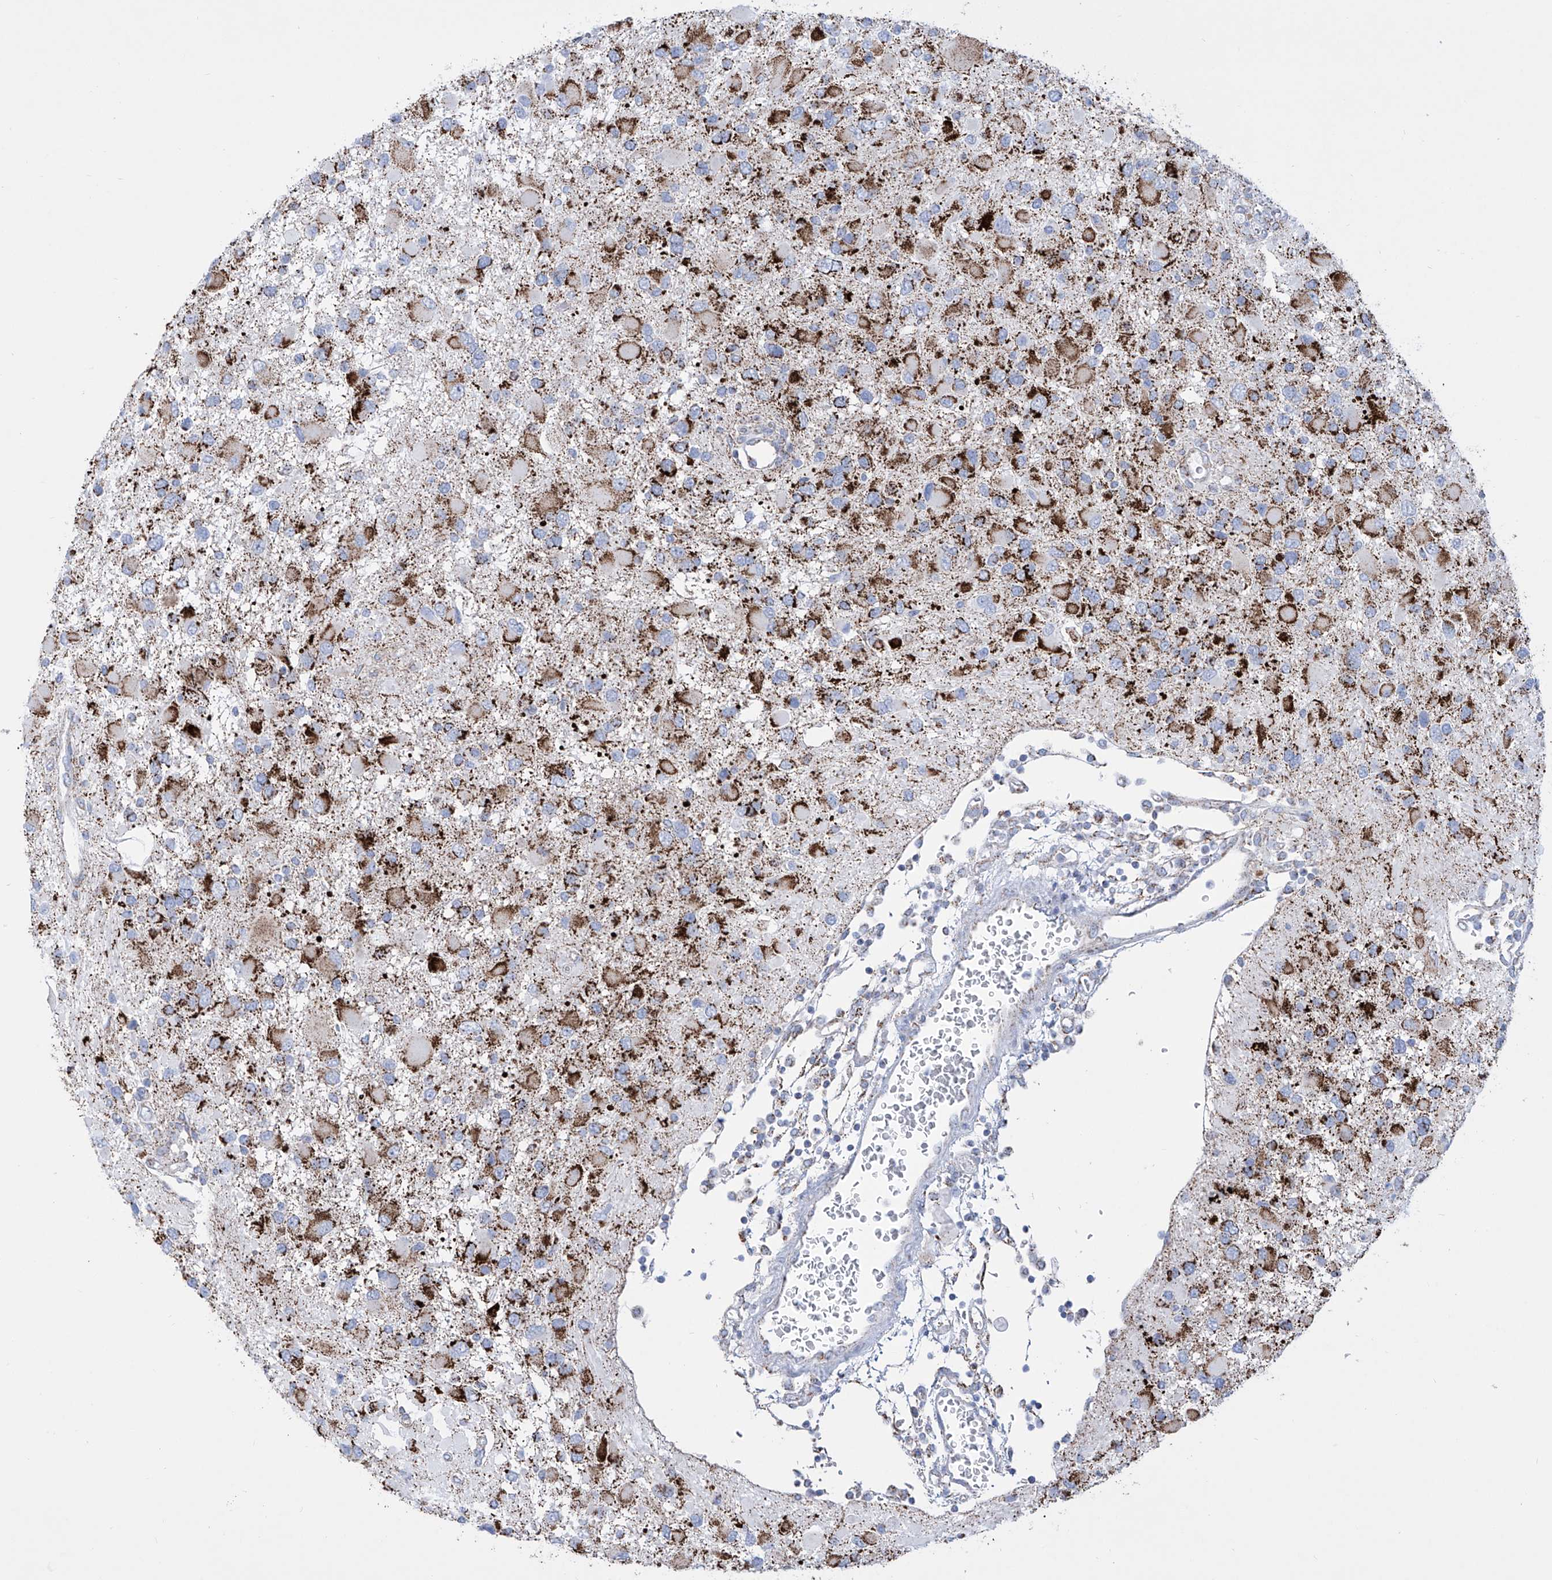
{"staining": {"intensity": "strong", "quantity": "25%-75%", "location": "cytoplasmic/membranous"}, "tissue": "glioma", "cell_type": "Tumor cells", "image_type": "cancer", "snomed": [{"axis": "morphology", "description": "Glioma, malignant, High grade"}, {"axis": "topography", "description": "Brain"}], "caption": "DAB (3,3'-diaminobenzidine) immunohistochemical staining of human glioma exhibits strong cytoplasmic/membranous protein staining in about 25%-75% of tumor cells. Immunohistochemistry (ihc) stains the protein in brown and the nuclei are stained blue.", "gene": "ALDH6A1", "patient": {"sex": "male", "age": 53}}